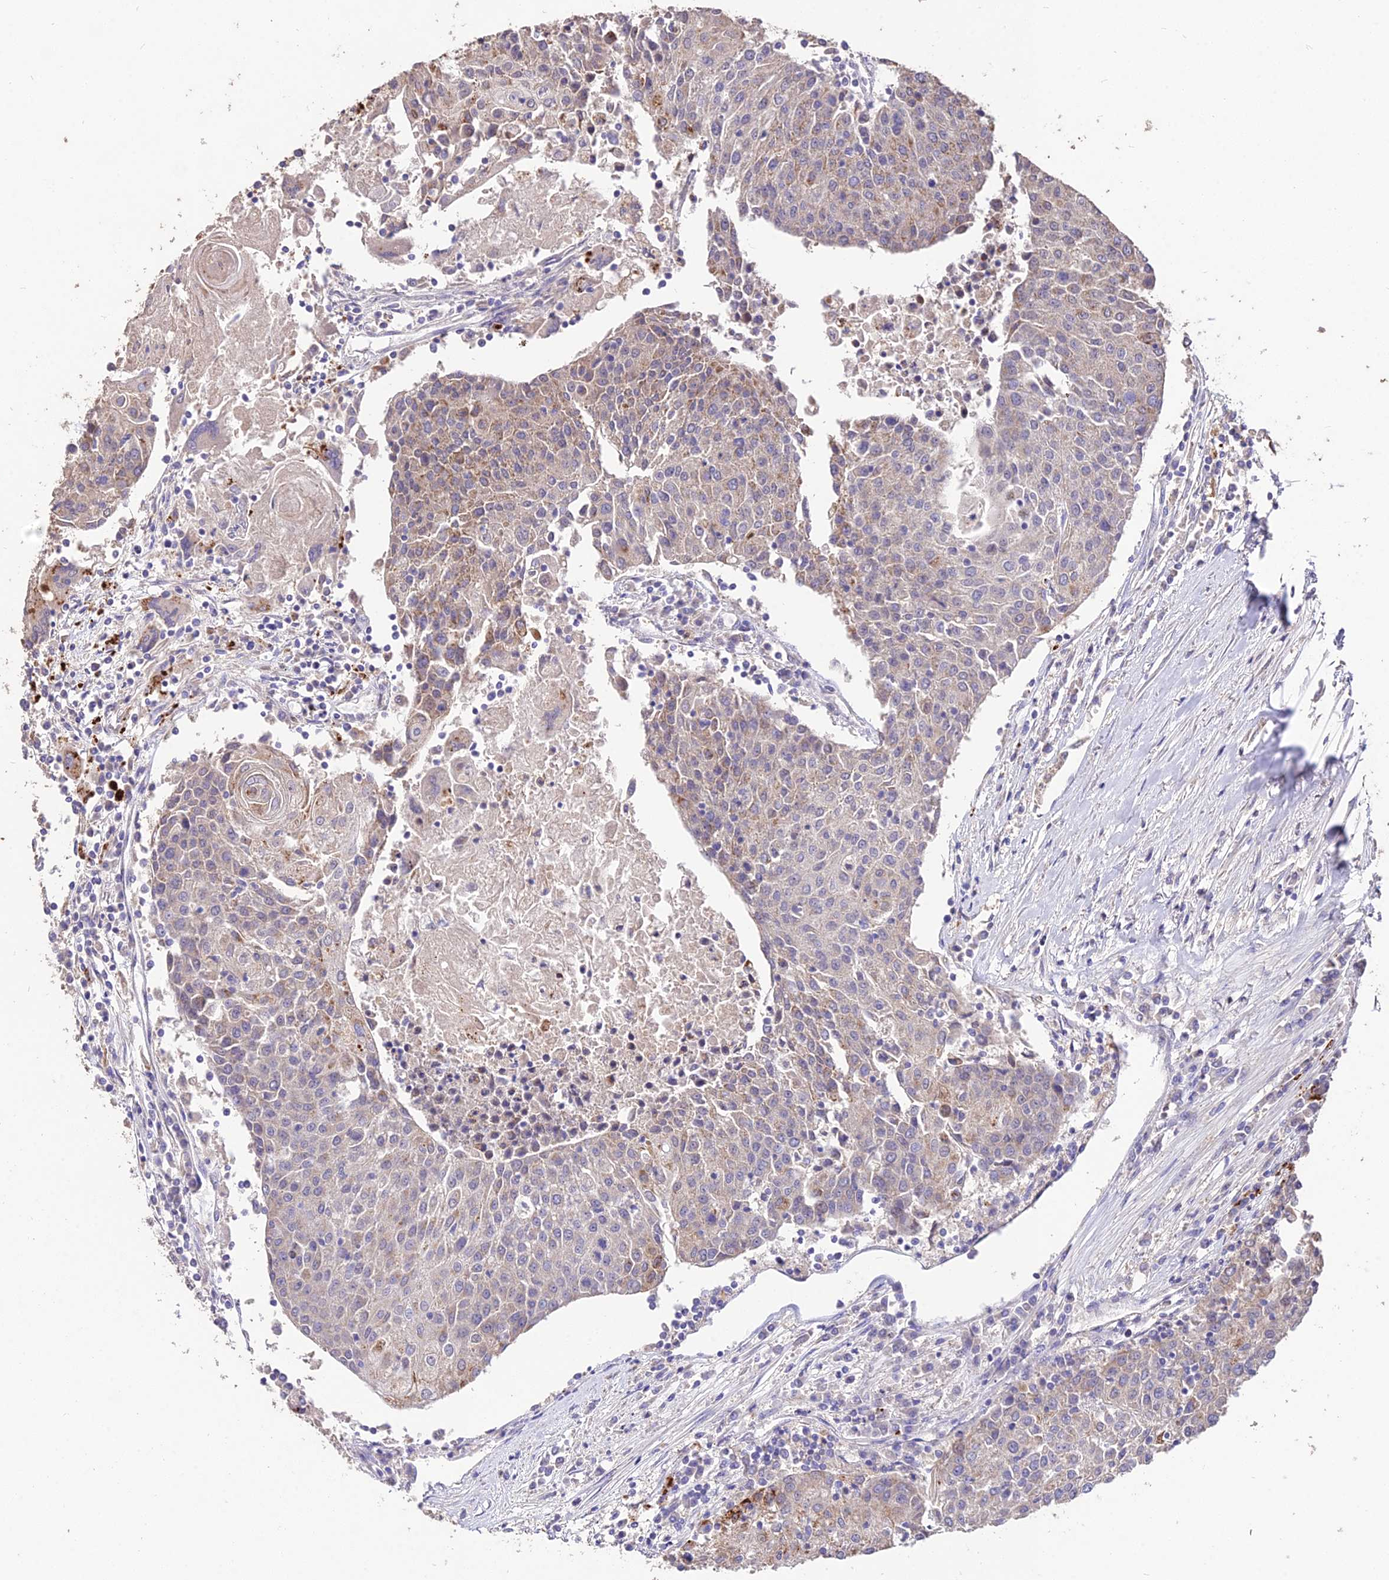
{"staining": {"intensity": "moderate", "quantity": "<25%", "location": "cytoplasmic/membranous"}, "tissue": "urothelial cancer", "cell_type": "Tumor cells", "image_type": "cancer", "snomed": [{"axis": "morphology", "description": "Urothelial carcinoma, High grade"}, {"axis": "topography", "description": "Urinary bladder"}], "caption": "A micrograph of urothelial carcinoma (high-grade) stained for a protein reveals moderate cytoplasmic/membranous brown staining in tumor cells.", "gene": "SDHD", "patient": {"sex": "female", "age": 85}}